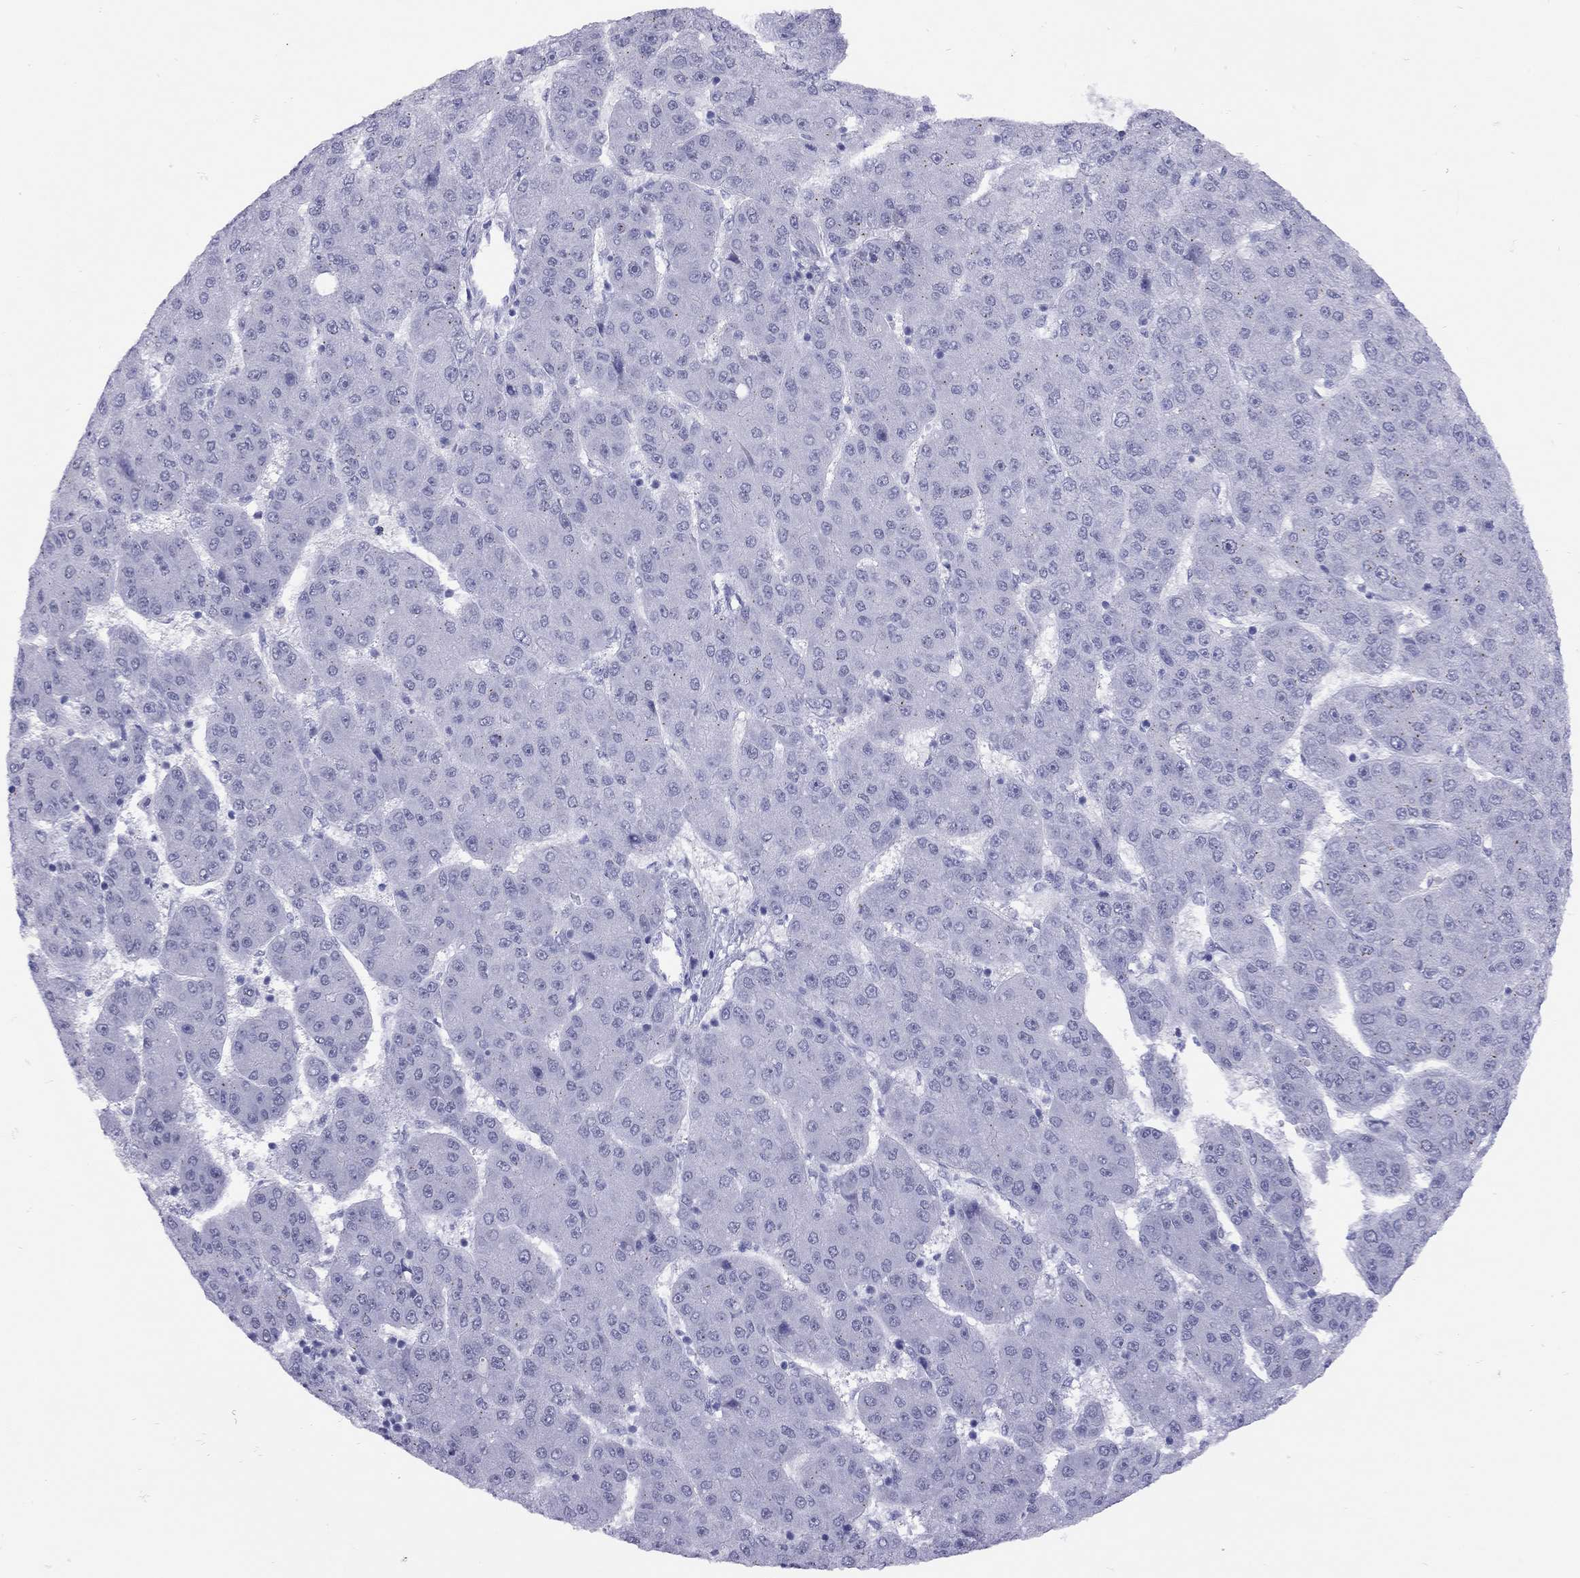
{"staining": {"intensity": "negative", "quantity": "none", "location": "none"}, "tissue": "liver cancer", "cell_type": "Tumor cells", "image_type": "cancer", "snomed": [{"axis": "morphology", "description": "Carcinoma, Hepatocellular, NOS"}, {"axis": "topography", "description": "Liver"}], "caption": "A micrograph of liver cancer stained for a protein reveals no brown staining in tumor cells.", "gene": "LYAR", "patient": {"sex": "male", "age": 67}}